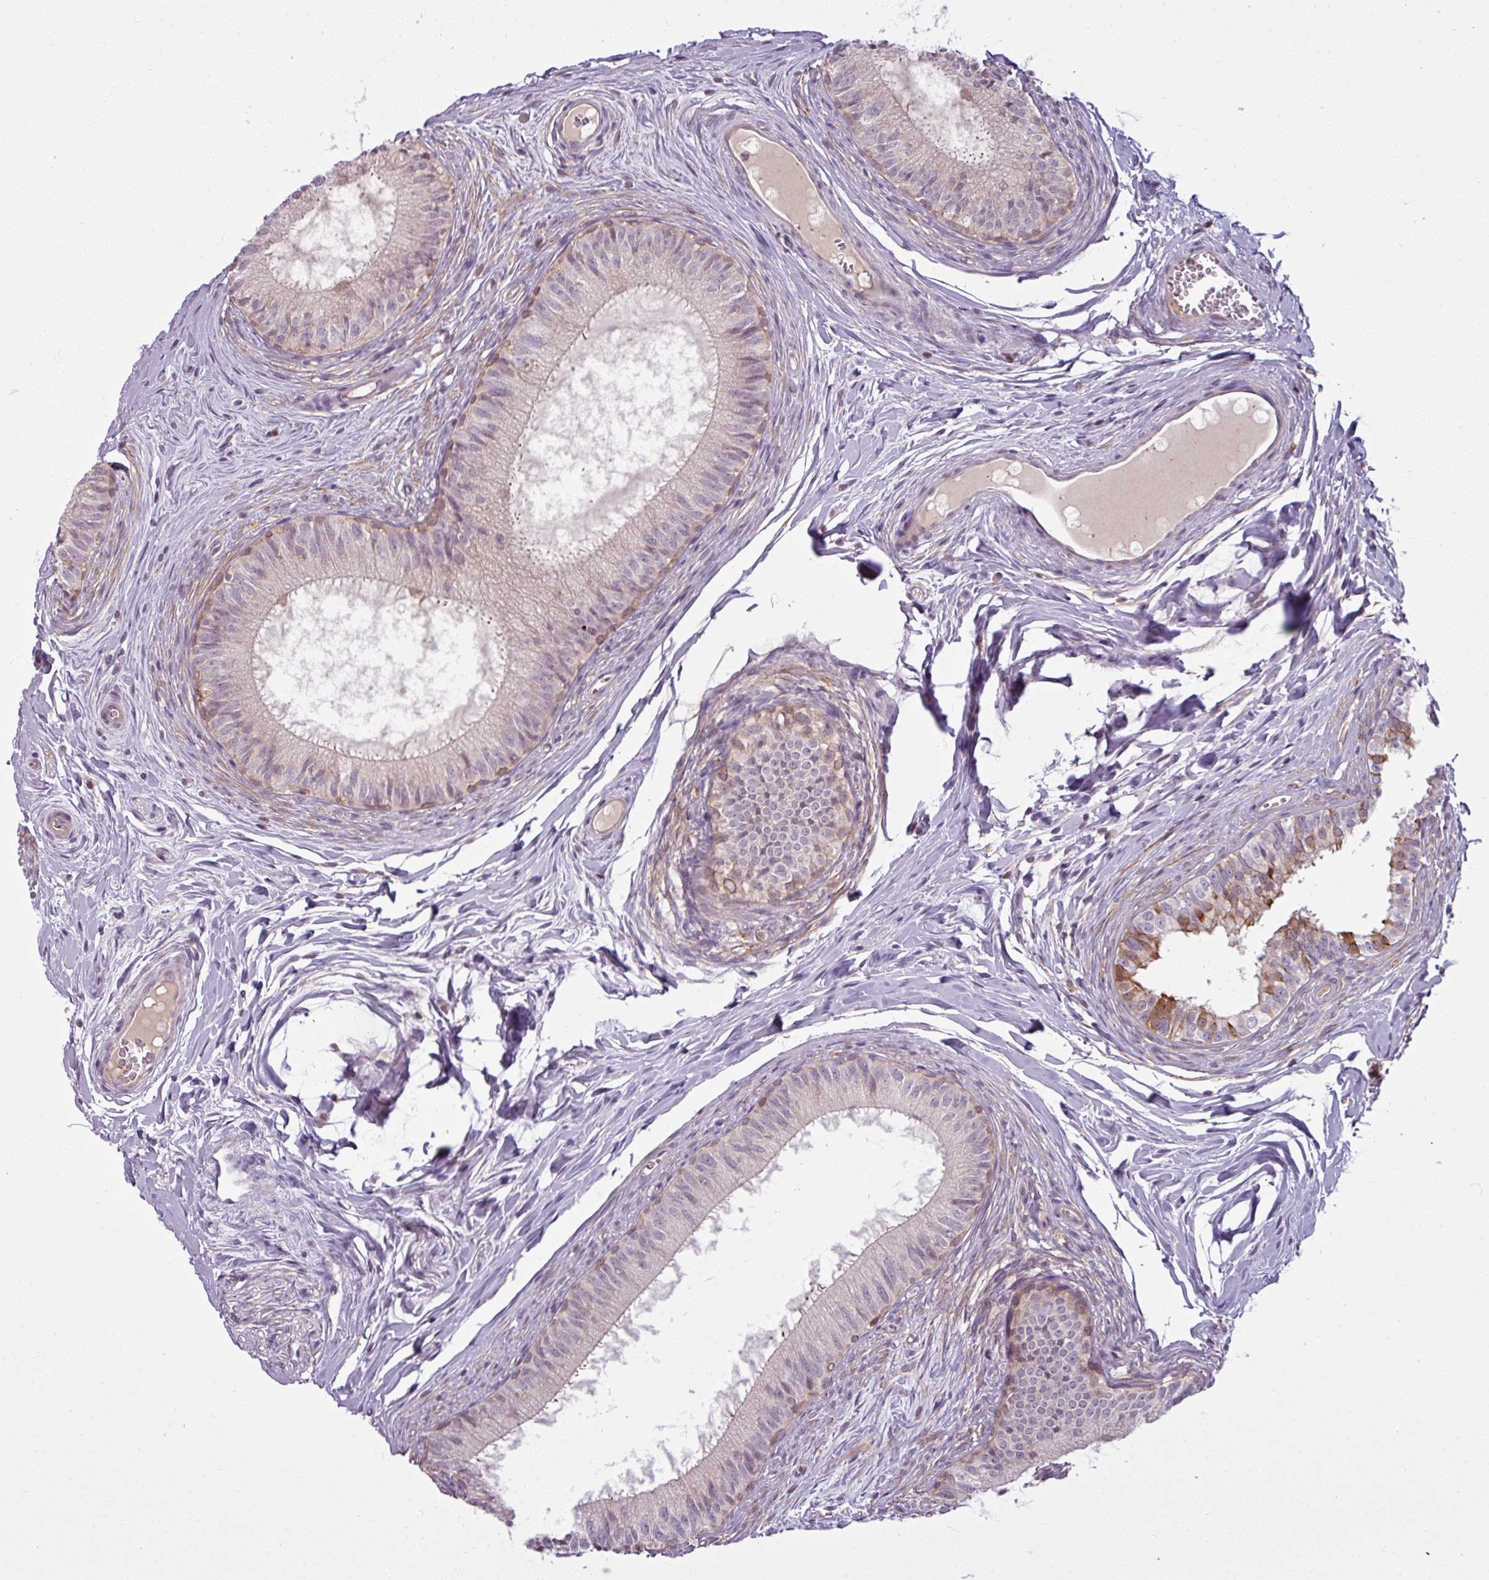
{"staining": {"intensity": "moderate", "quantity": "<25%", "location": "cytoplasmic/membranous"}, "tissue": "epididymis", "cell_type": "Glandular cells", "image_type": "normal", "snomed": [{"axis": "morphology", "description": "Normal tissue, NOS"}, {"axis": "topography", "description": "Epididymis"}], "caption": "Approximately <25% of glandular cells in unremarkable epididymis display moderate cytoplasmic/membranous protein positivity as visualized by brown immunohistochemical staining.", "gene": "TUSC3", "patient": {"sex": "male", "age": 25}}